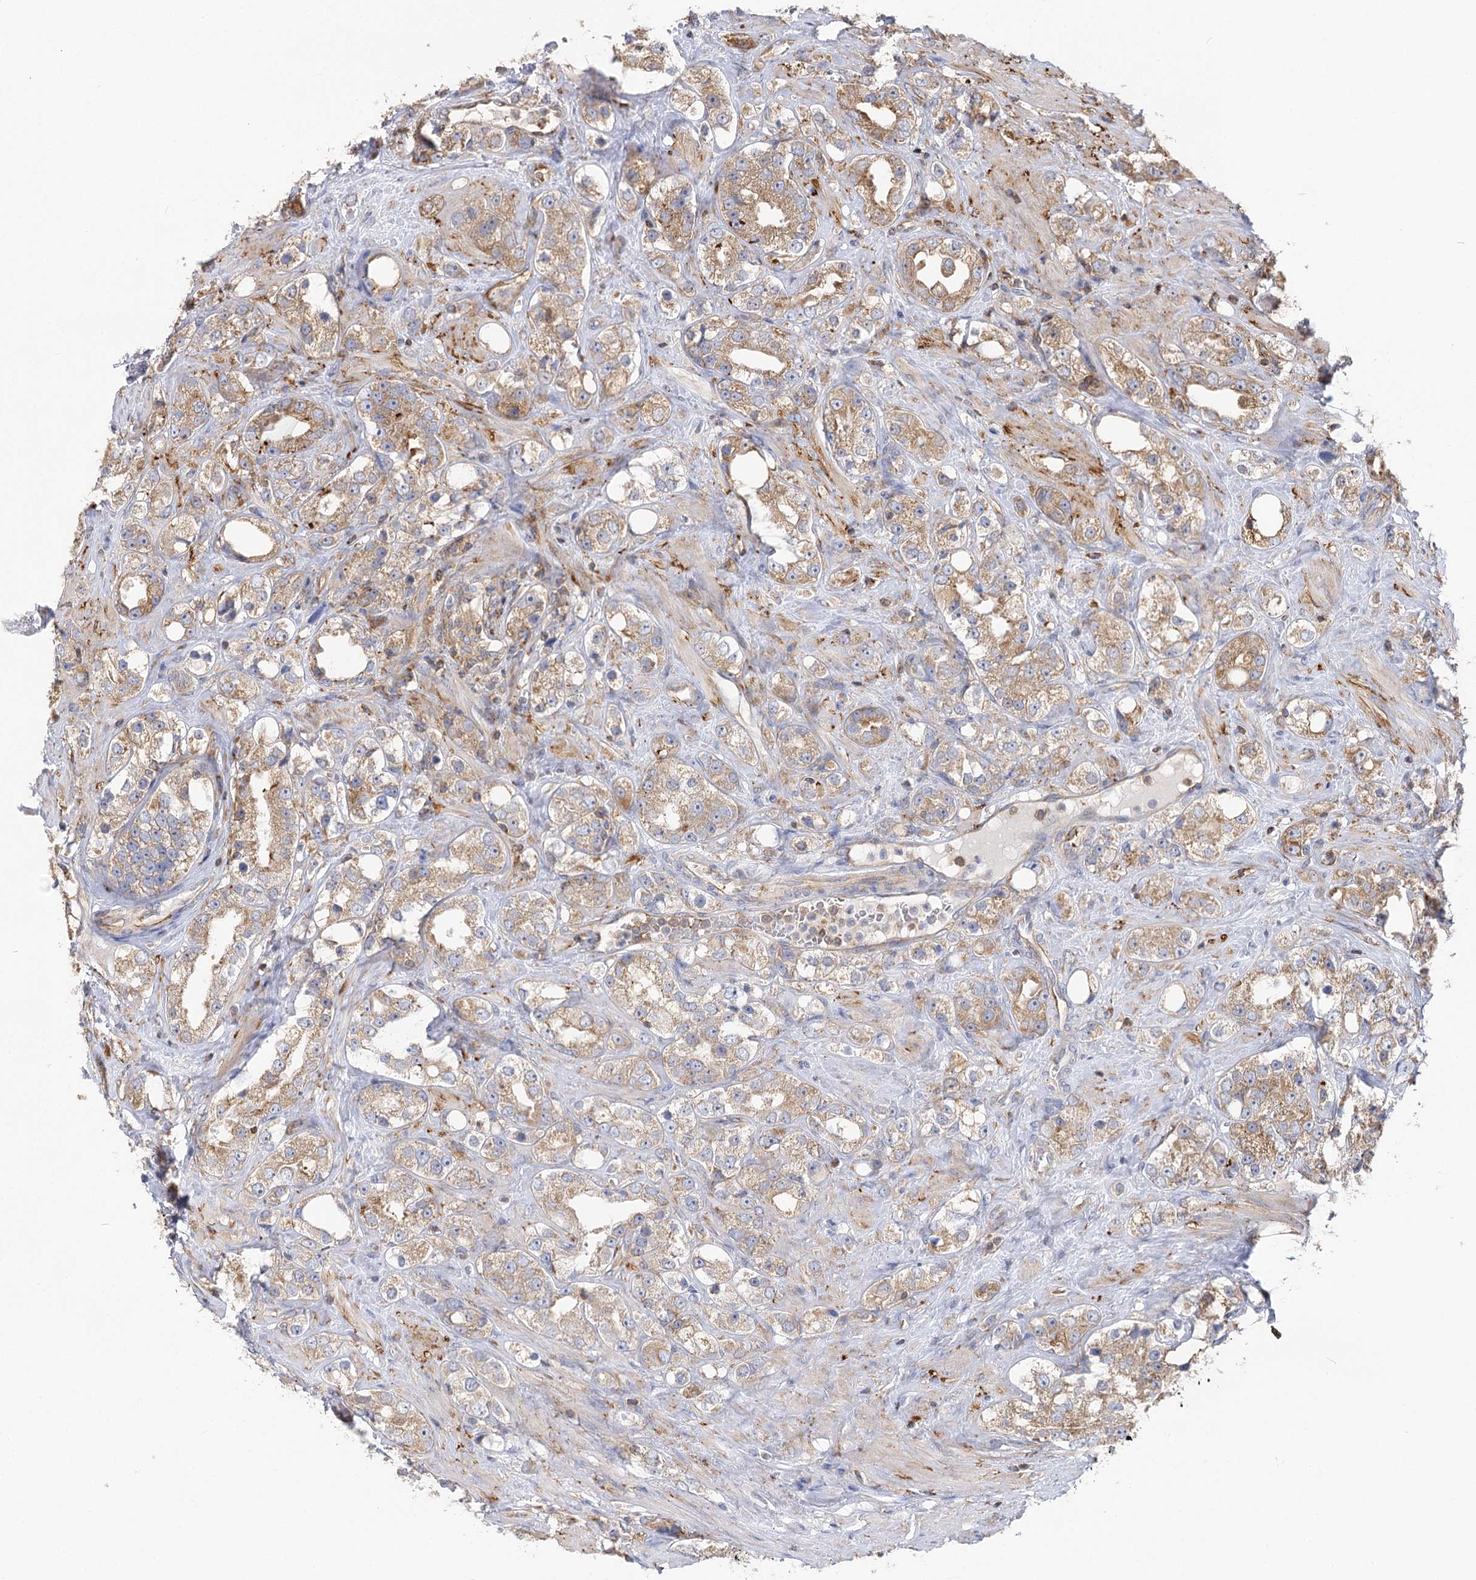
{"staining": {"intensity": "weak", "quantity": ">75%", "location": "cytoplasmic/membranous"}, "tissue": "prostate cancer", "cell_type": "Tumor cells", "image_type": "cancer", "snomed": [{"axis": "morphology", "description": "Adenocarcinoma, NOS"}, {"axis": "topography", "description": "Prostate"}], "caption": "Immunohistochemistry of human prostate adenocarcinoma demonstrates low levels of weak cytoplasmic/membranous expression in about >75% of tumor cells.", "gene": "SEC24B", "patient": {"sex": "male", "age": 79}}